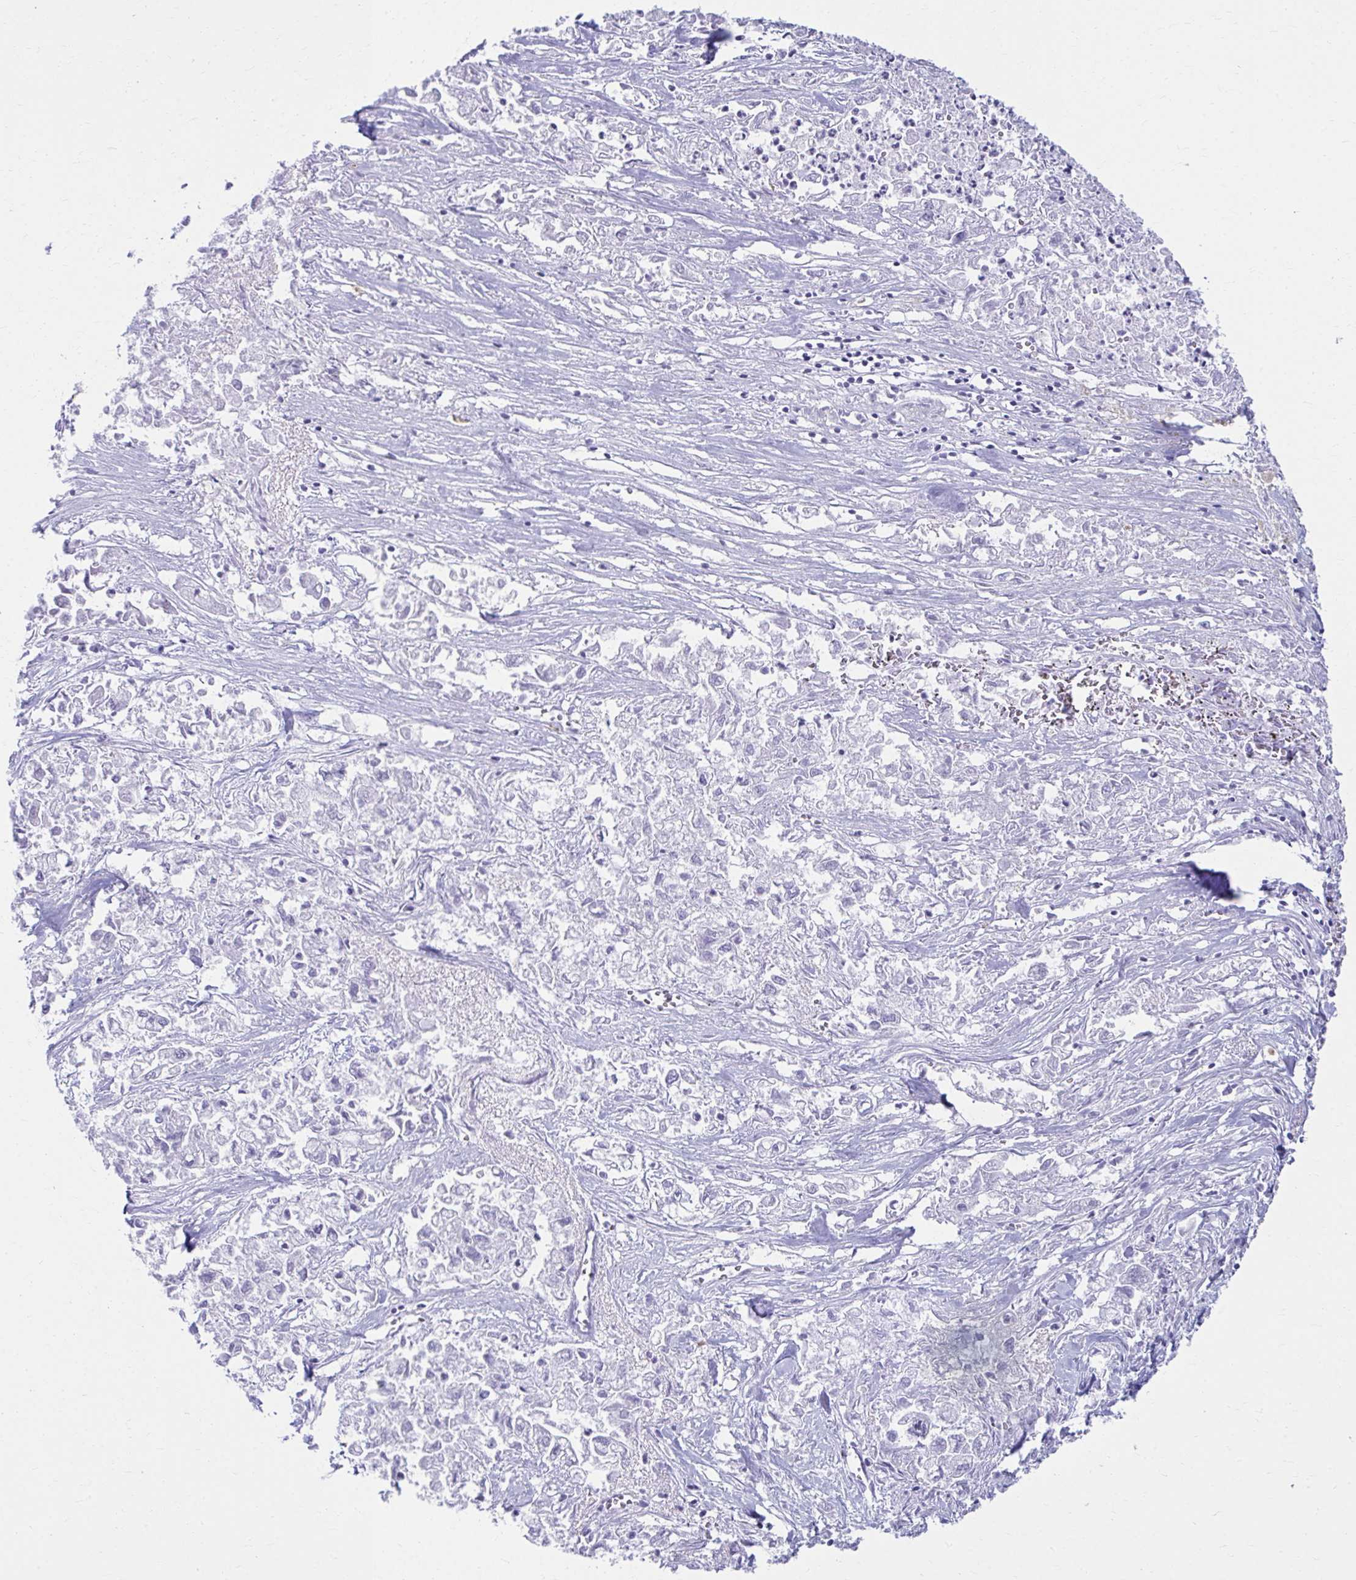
{"staining": {"intensity": "negative", "quantity": "none", "location": "none"}, "tissue": "pancreatic cancer", "cell_type": "Tumor cells", "image_type": "cancer", "snomed": [{"axis": "morphology", "description": "Adenocarcinoma, NOS"}, {"axis": "topography", "description": "Pancreas"}], "caption": "Pancreatic adenocarcinoma was stained to show a protein in brown. There is no significant positivity in tumor cells. (Stains: DAB immunohistochemistry with hematoxylin counter stain, Microscopy: brightfield microscopy at high magnification).", "gene": "ATP4B", "patient": {"sex": "male", "age": 72}}